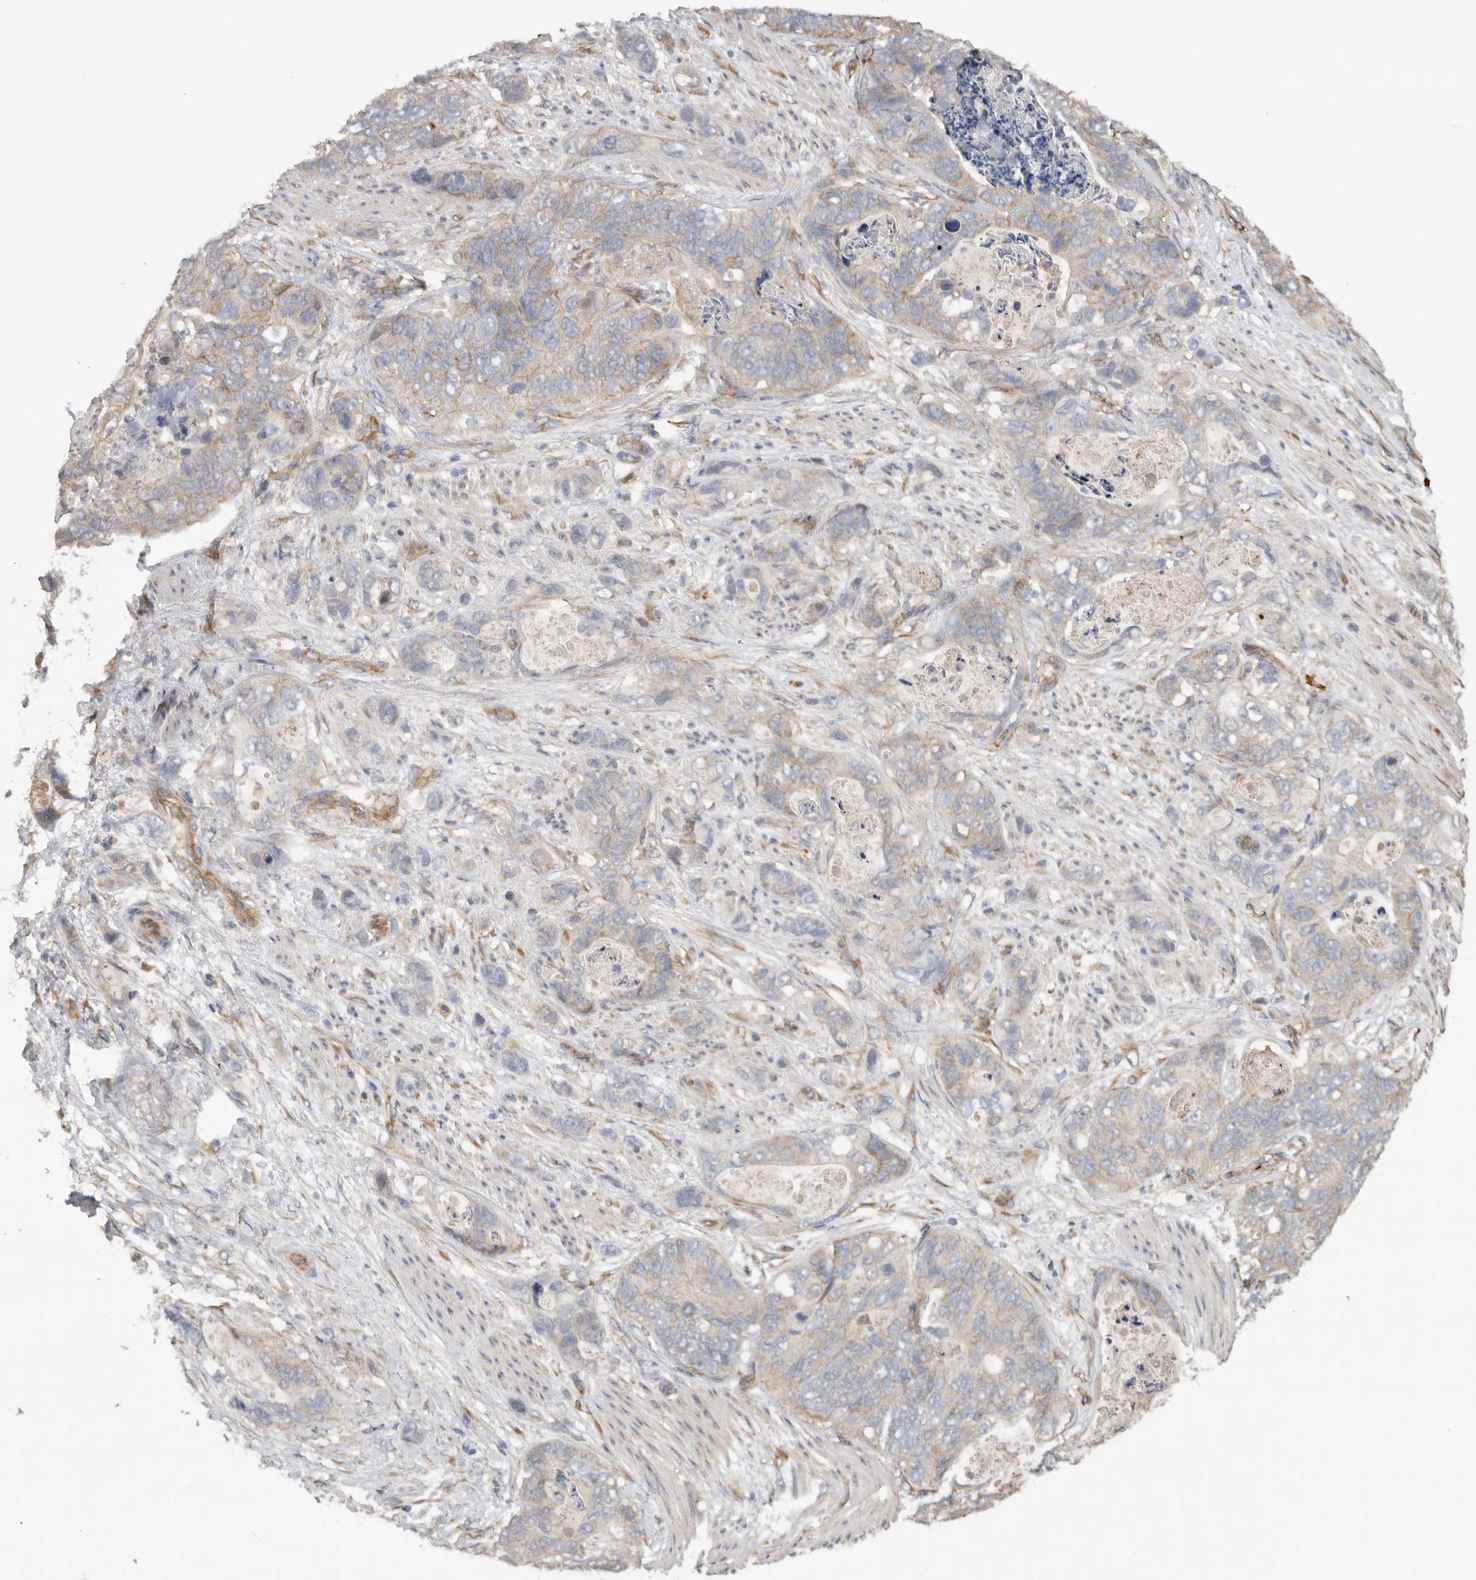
{"staining": {"intensity": "weak", "quantity": ">75%", "location": "cytoplasmic/membranous"}, "tissue": "stomach cancer", "cell_type": "Tumor cells", "image_type": "cancer", "snomed": [{"axis": "morphology", "description": "Normal tissue, NOS"}, {"axis": "morphology", "description": "Adenocarcinoma, NOS"}, {"axis": "topography", "description": "Stomach"}], "caption": "Stomach adenocarcinoma was stained to show a protein in brown. There is low levels of weak cytoplasmic/membranous staining in approximately >75% of tumor cells. The protein is shown in brown color, while the nuclei are stained blue.", "gene": "CDC42BPB", "patient": {"sex": "female", "age": 89}}